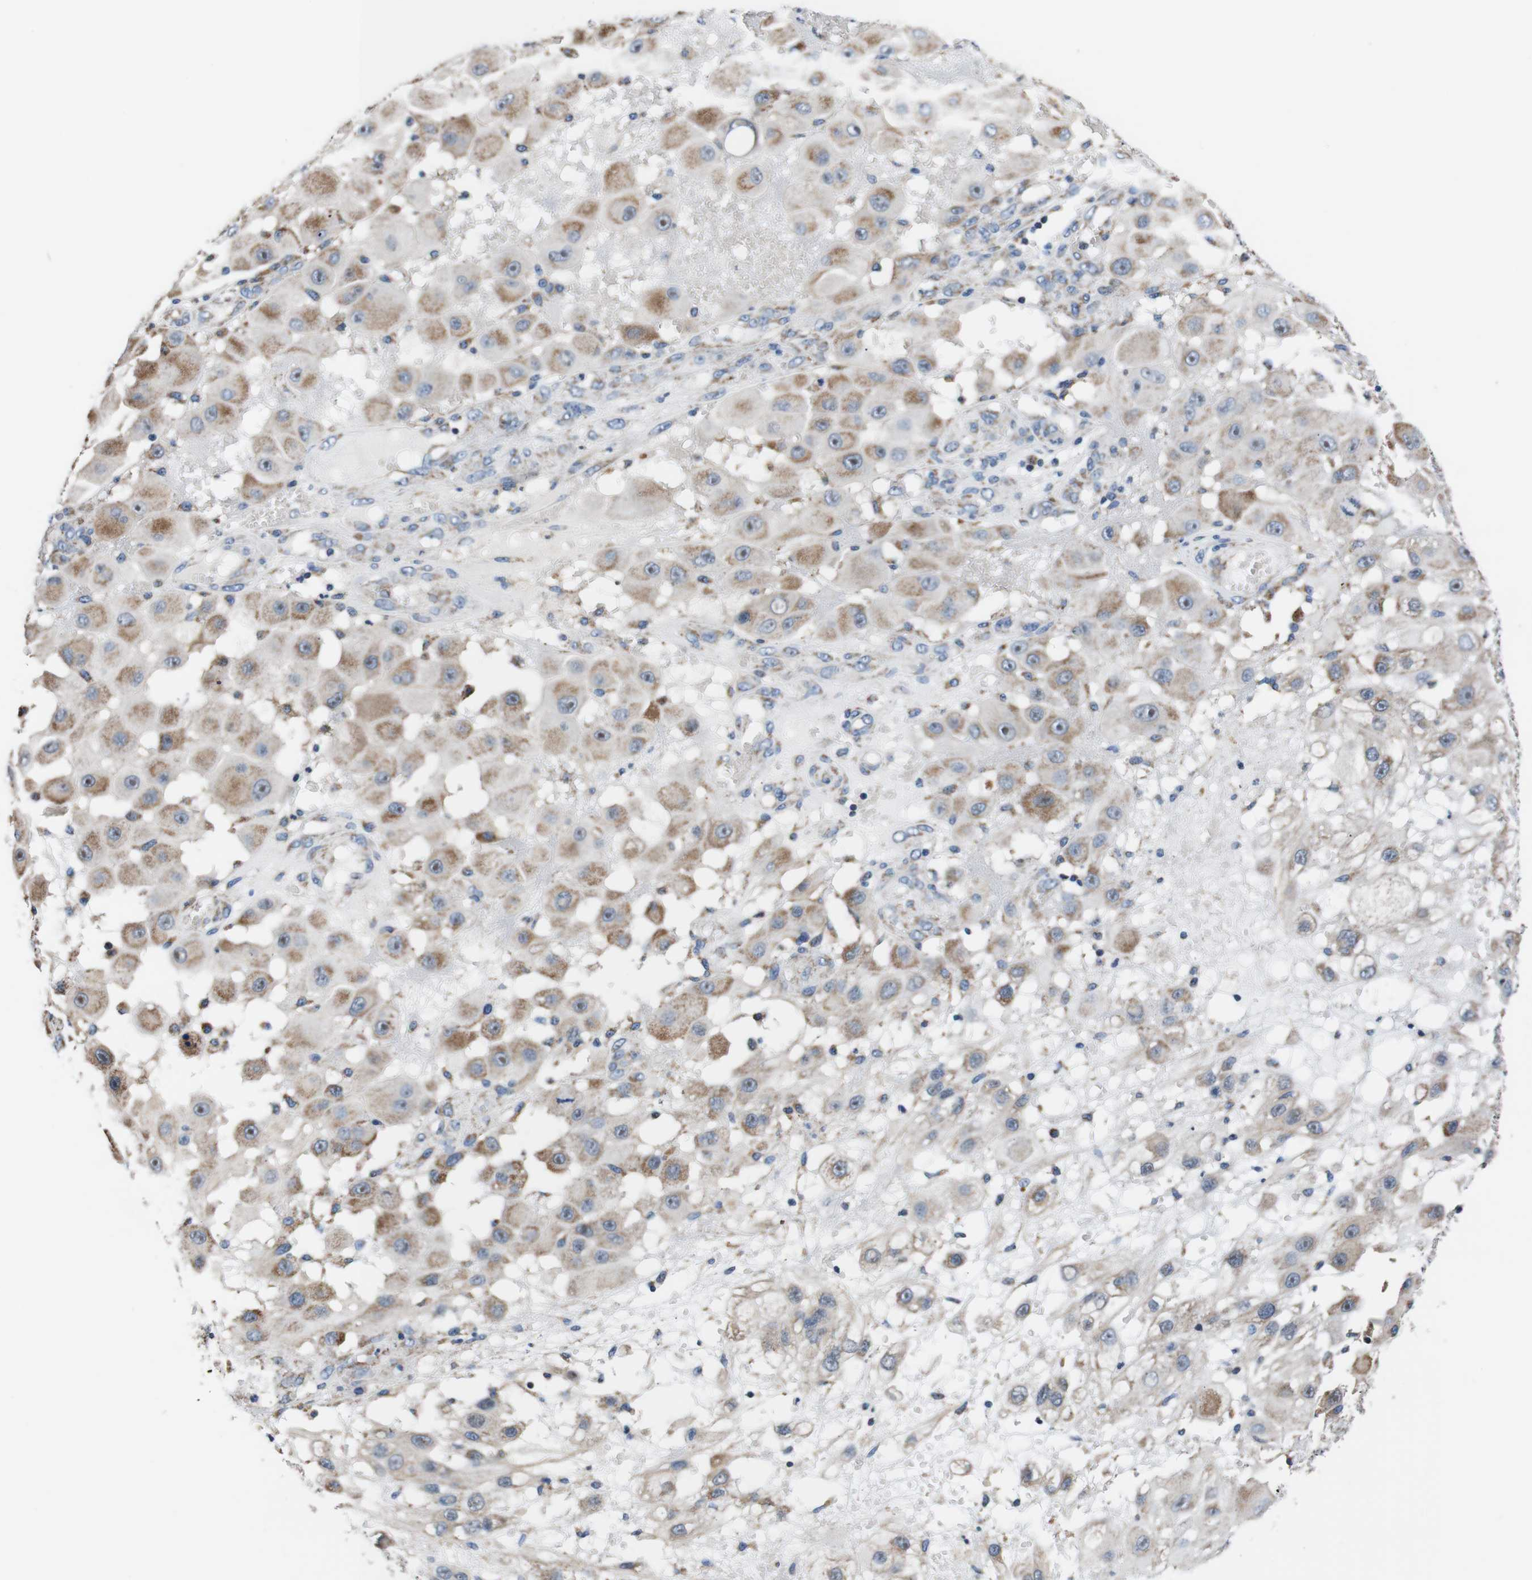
{"staining": {"intensity": "moderate", "quantity": ">75%", "location": "cytoplasmic/membranous"}, "tissue": "melanoma", "cell_type": "Tumor cells", "image_type": "cancer", "snomed": [{"axis": "morphology", "description": "Malignant melanoma, NOS"}, {"axis": "topography", "description": "Skin"}], "caption": "Melanoma was stained to show a protein in brown. There is medium levels of moderate cytoplasmic/membranous staining in approximately >75% of tumor cells.", "gene": "LRP4", "patient": {"sex": "female", "age": 81}}